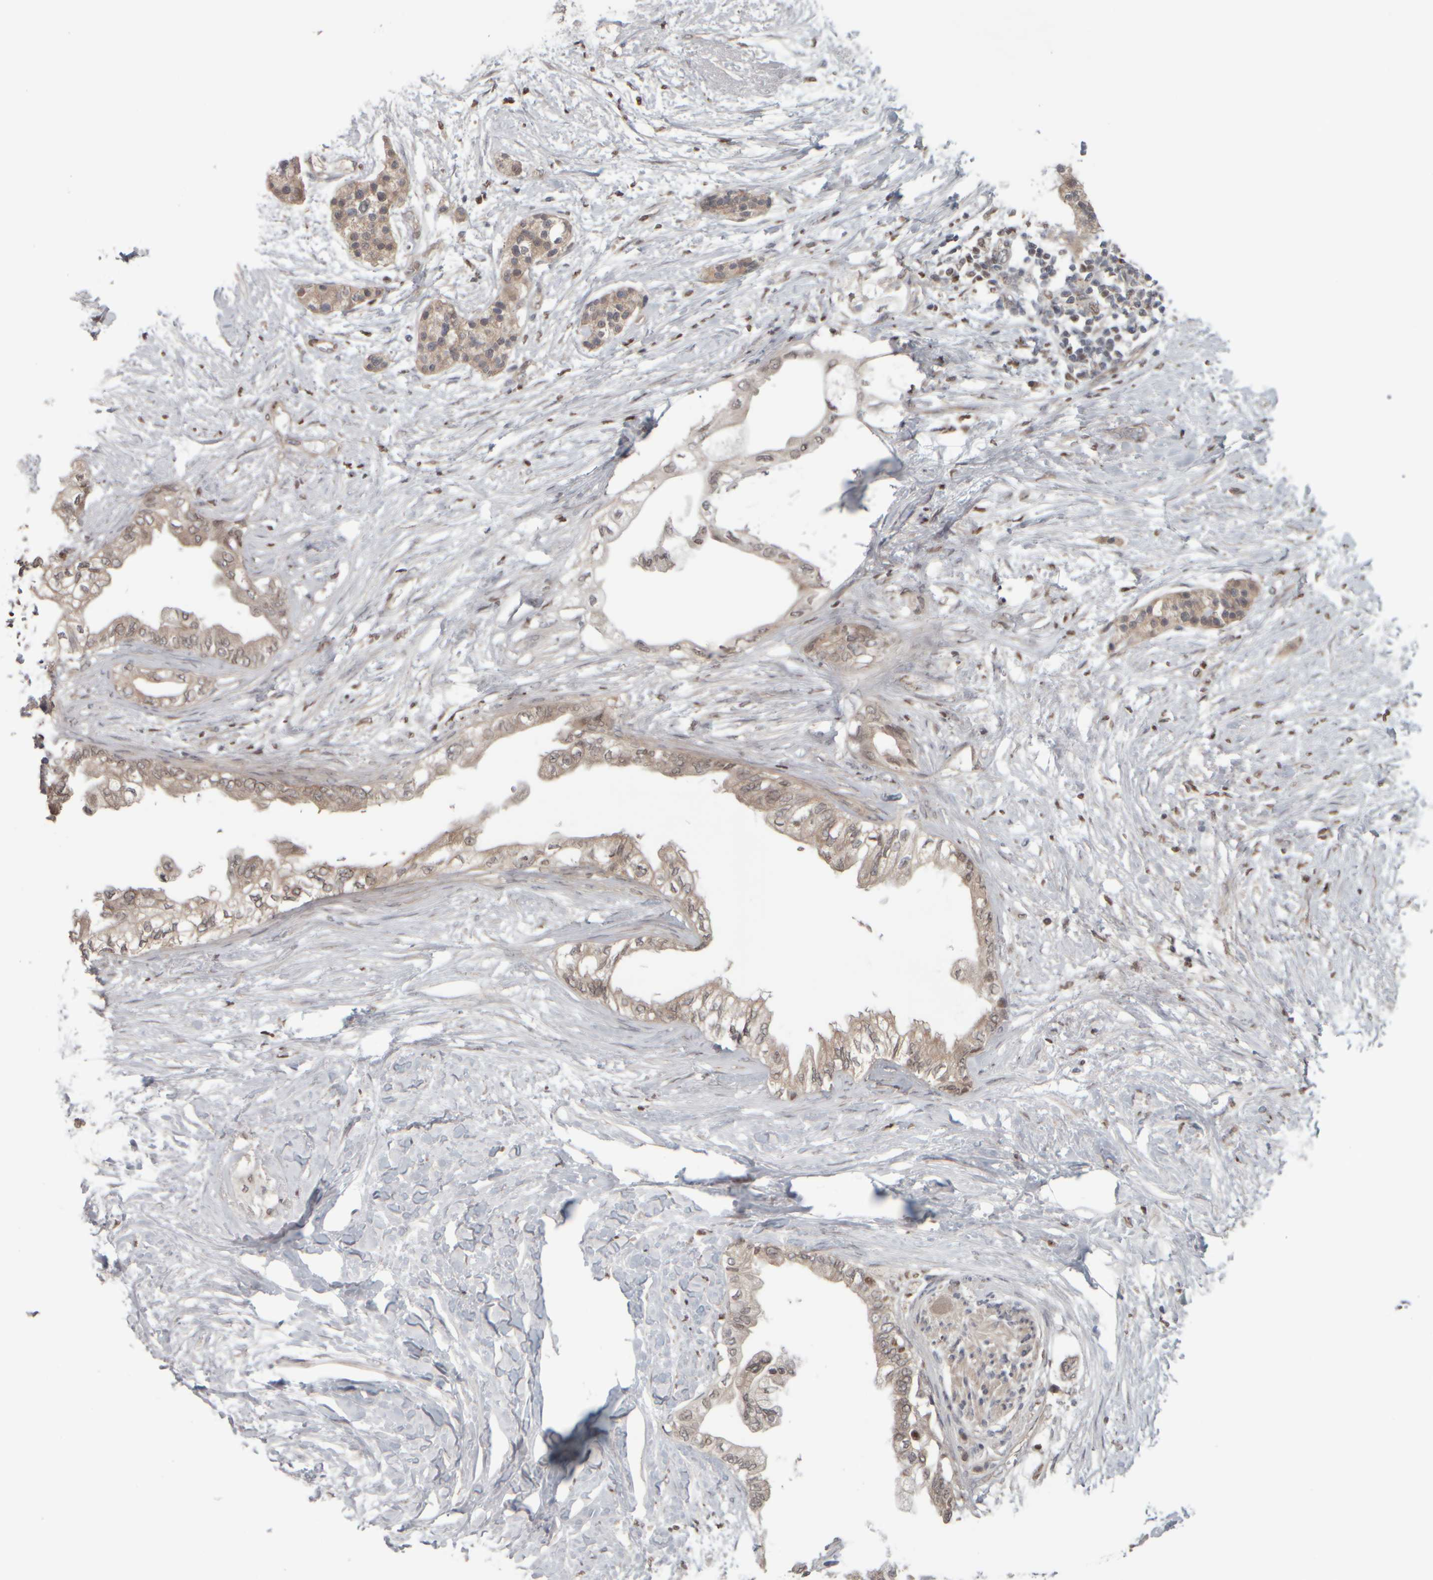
{"staining": {"intensity": "weak", "quantity": ">75%", "location": "cytoplasmic/membranous"}, "tissue": "pancreatic cancer", "cell_type": "Tumor cells", "image_type": "cancer", "snomed": [{"axis": "morphology", "description": "Normal tissue, NOS"}, {"axis": "morphology", "description": "Adenocarcinoma, NOS"}, {"axis": "topography", "description": "Pancreas"}, {"axis": "topography", "description": "Duodenum"}], "caption": "This image demonstrates immunohistochemistry staining of pancreatic cancer, with low weak cytoplasmic/membranous expression in about >75% of tumor cells.", "gene": "CWC27", "patient": {"sex": "female", "age": 60}}